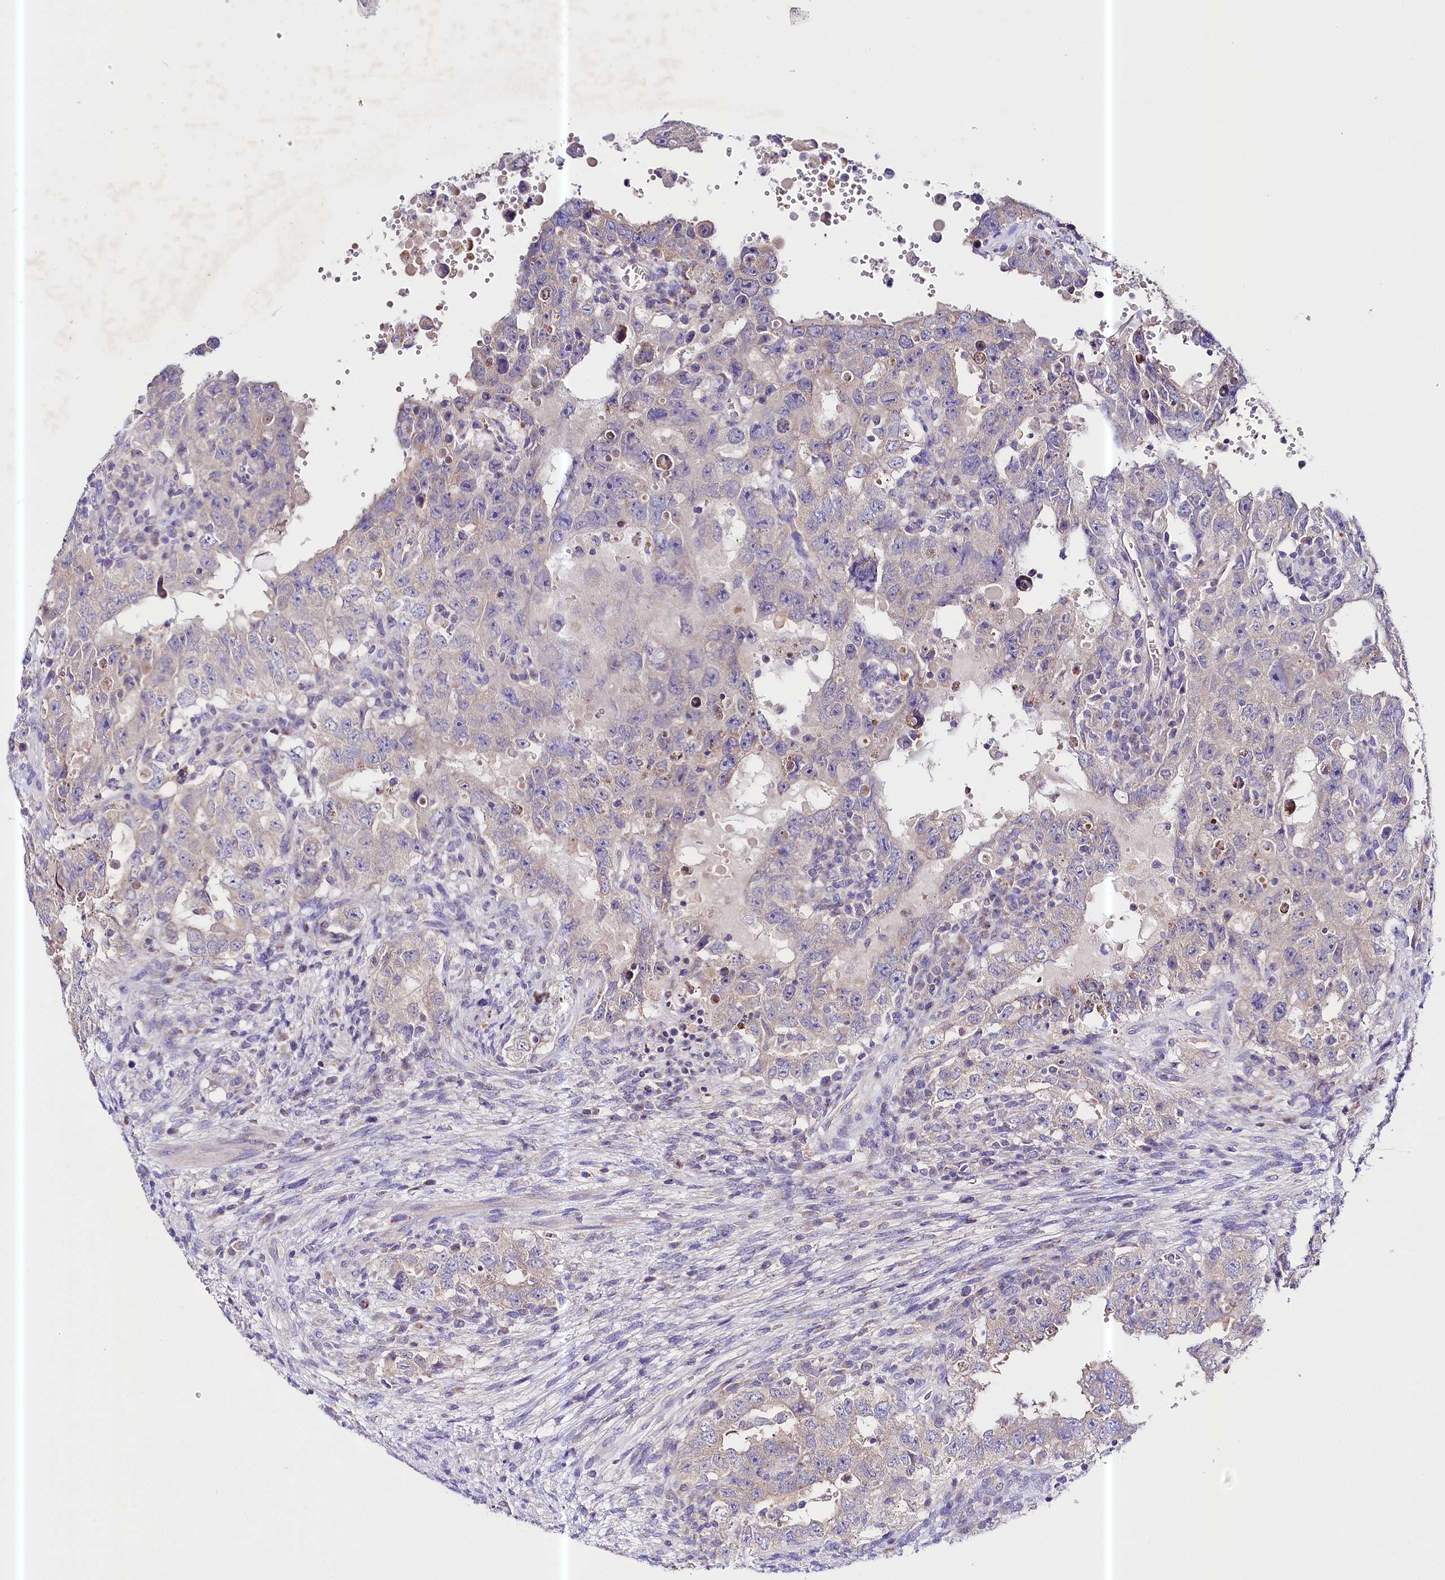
{"staining": {"intensity": "negative", "quantity": "none", "location": "none"}, "tissue": "testis cancer", "cell_type": "Tumor cells", "image_type": "cancer", "snomed": [{"axis": "morphology", "description": "Carcinoma, Embryonal, NOS"}, {"axis": "topography", "description": "Testis"}], "caption": "This is an immunohistochemistry (IHC) photomicrograph of human embryonal carcinoma (testis). There is no staining in tumor cells.", "gene": "CEP295", "patient": {"sex": "male", "age": 26}}